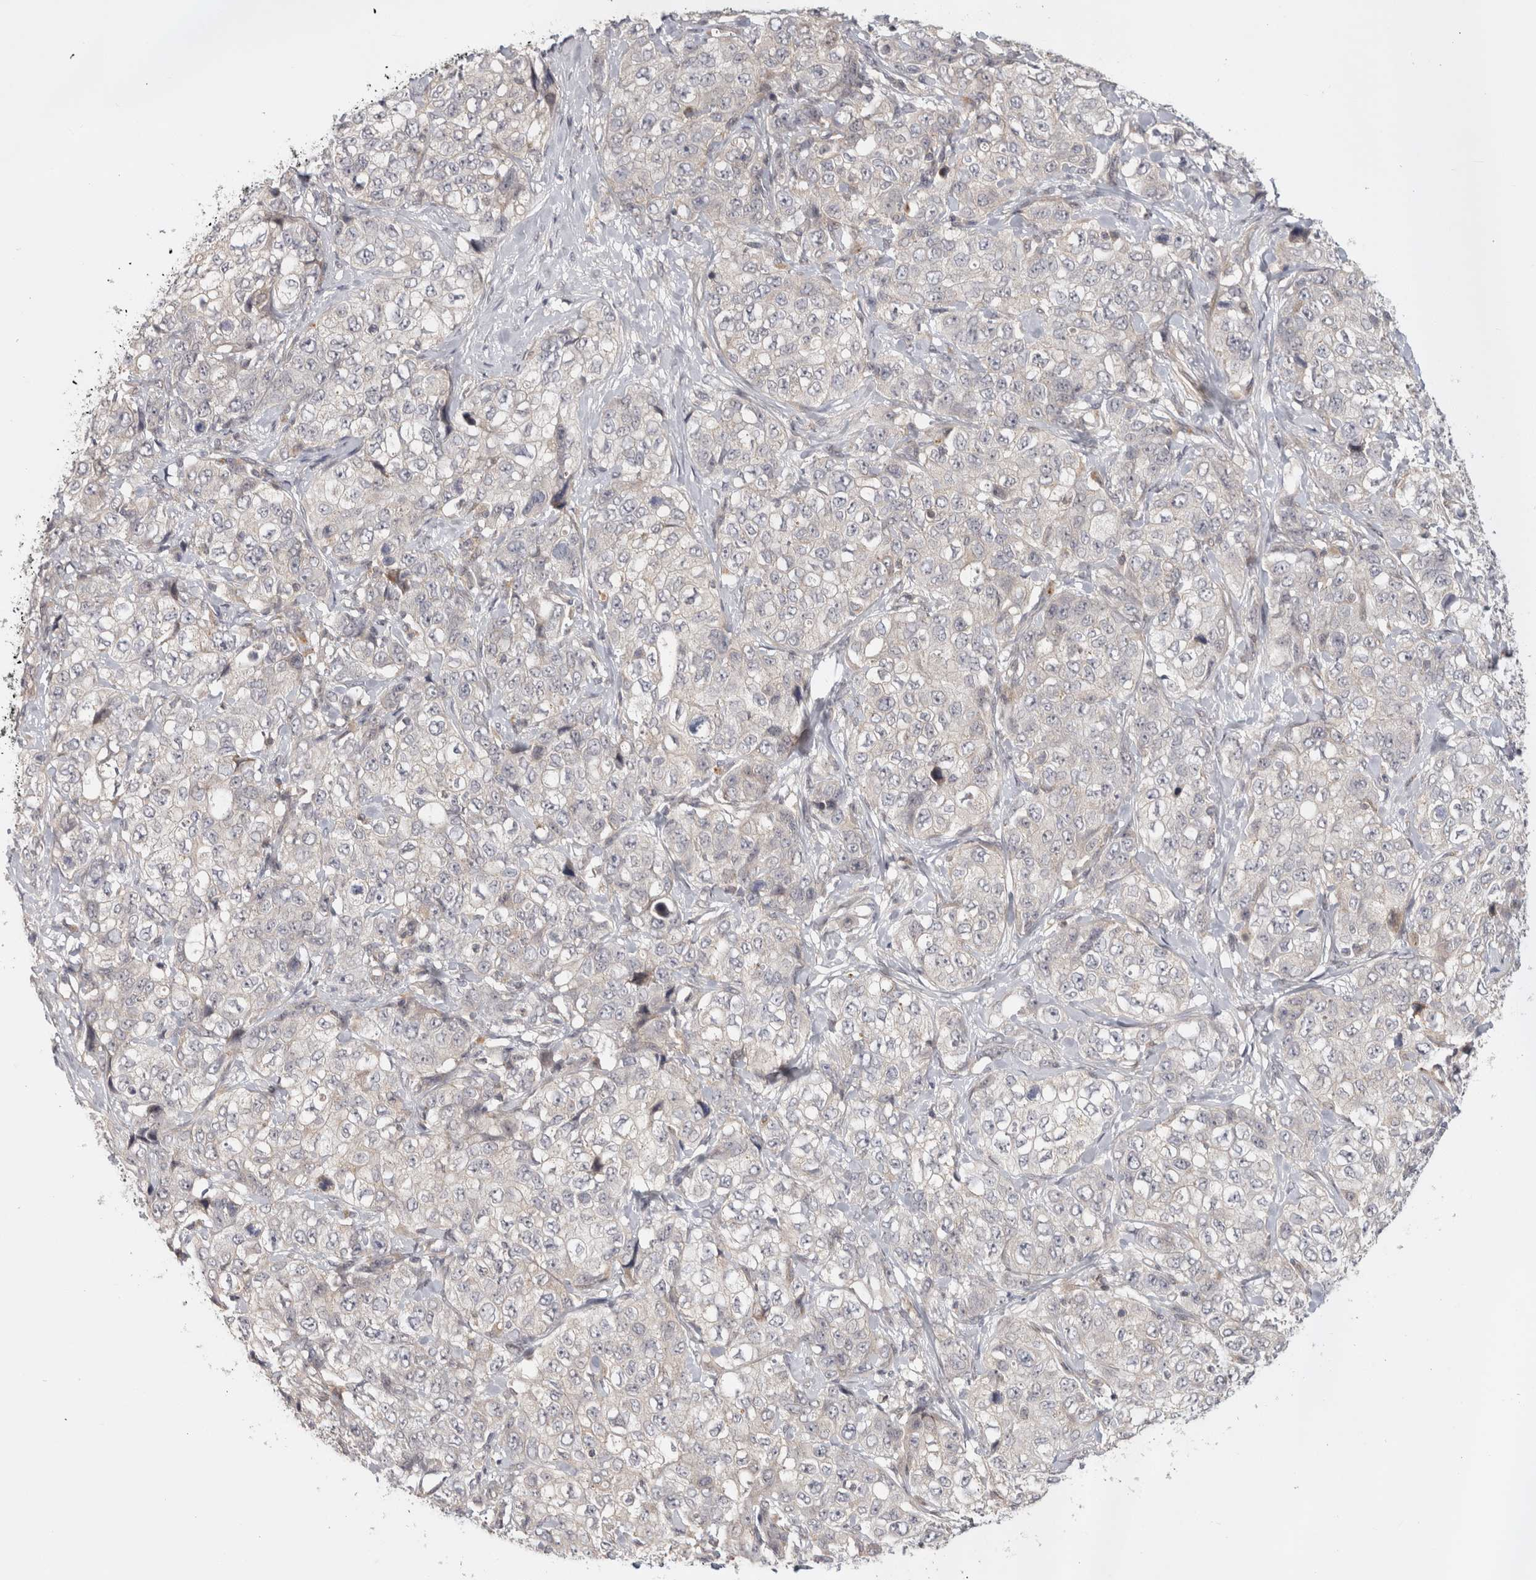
{"staining": {"intensity": "negative", "quantity": "none", "location": "none"}, "tissue": "stomach cancer", "cell_type": "Tumor cells", "image_type": "cancer", "snomed": [{"axis": "morphology", "description": "Adenocarcinoma, NOS"}, {"axis": "topography", "description": "Stomach"}], "caption": "The micrograph demonstrates no significant positivity in tumor cells of stomach adenocarcinoma.", "gene": "ZNF318", "patient": {"sex": "male", "age": 48}}